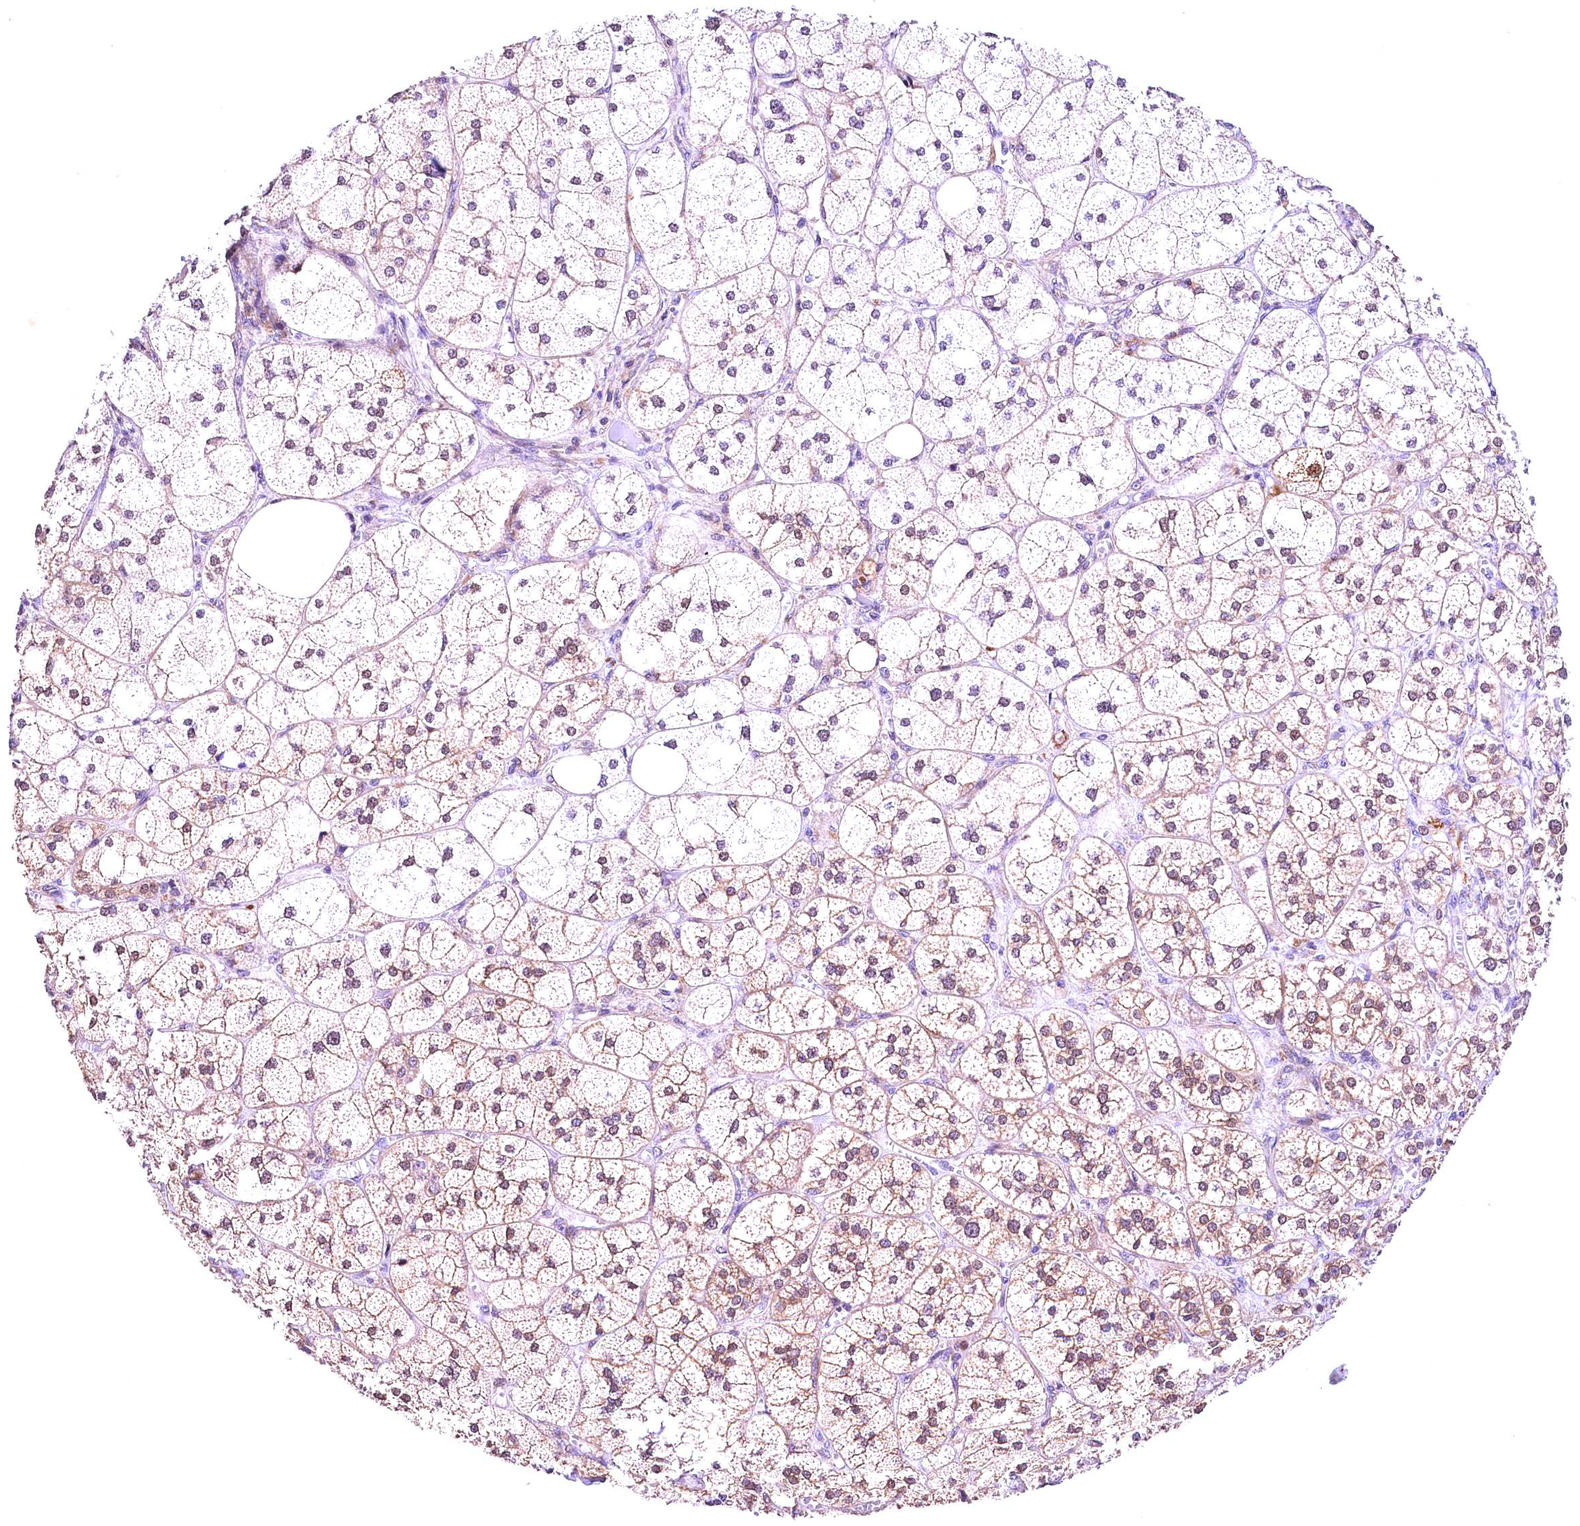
{"staining": {"intensity": "moderate", "quantity": ">75%", "location": "cytoplasmic/membranous,nuclear"}, "tissue": "adrenal gland", "cell_type": "Glandular cells", "image_type": "normal", "snomed": [{"axis": "morphology", "description": "Normal tissue, NOS"}, {"axis": "topography", "description": "Adrenal gland"}], "caption": "Protein staining of normal adrenal gland displays moderate cytoplasmic/membranous,nuclear expression in about >75% of glandular cells.", "gene": "CHORDC1", "patient": {"sex": "female", "age": 61}}